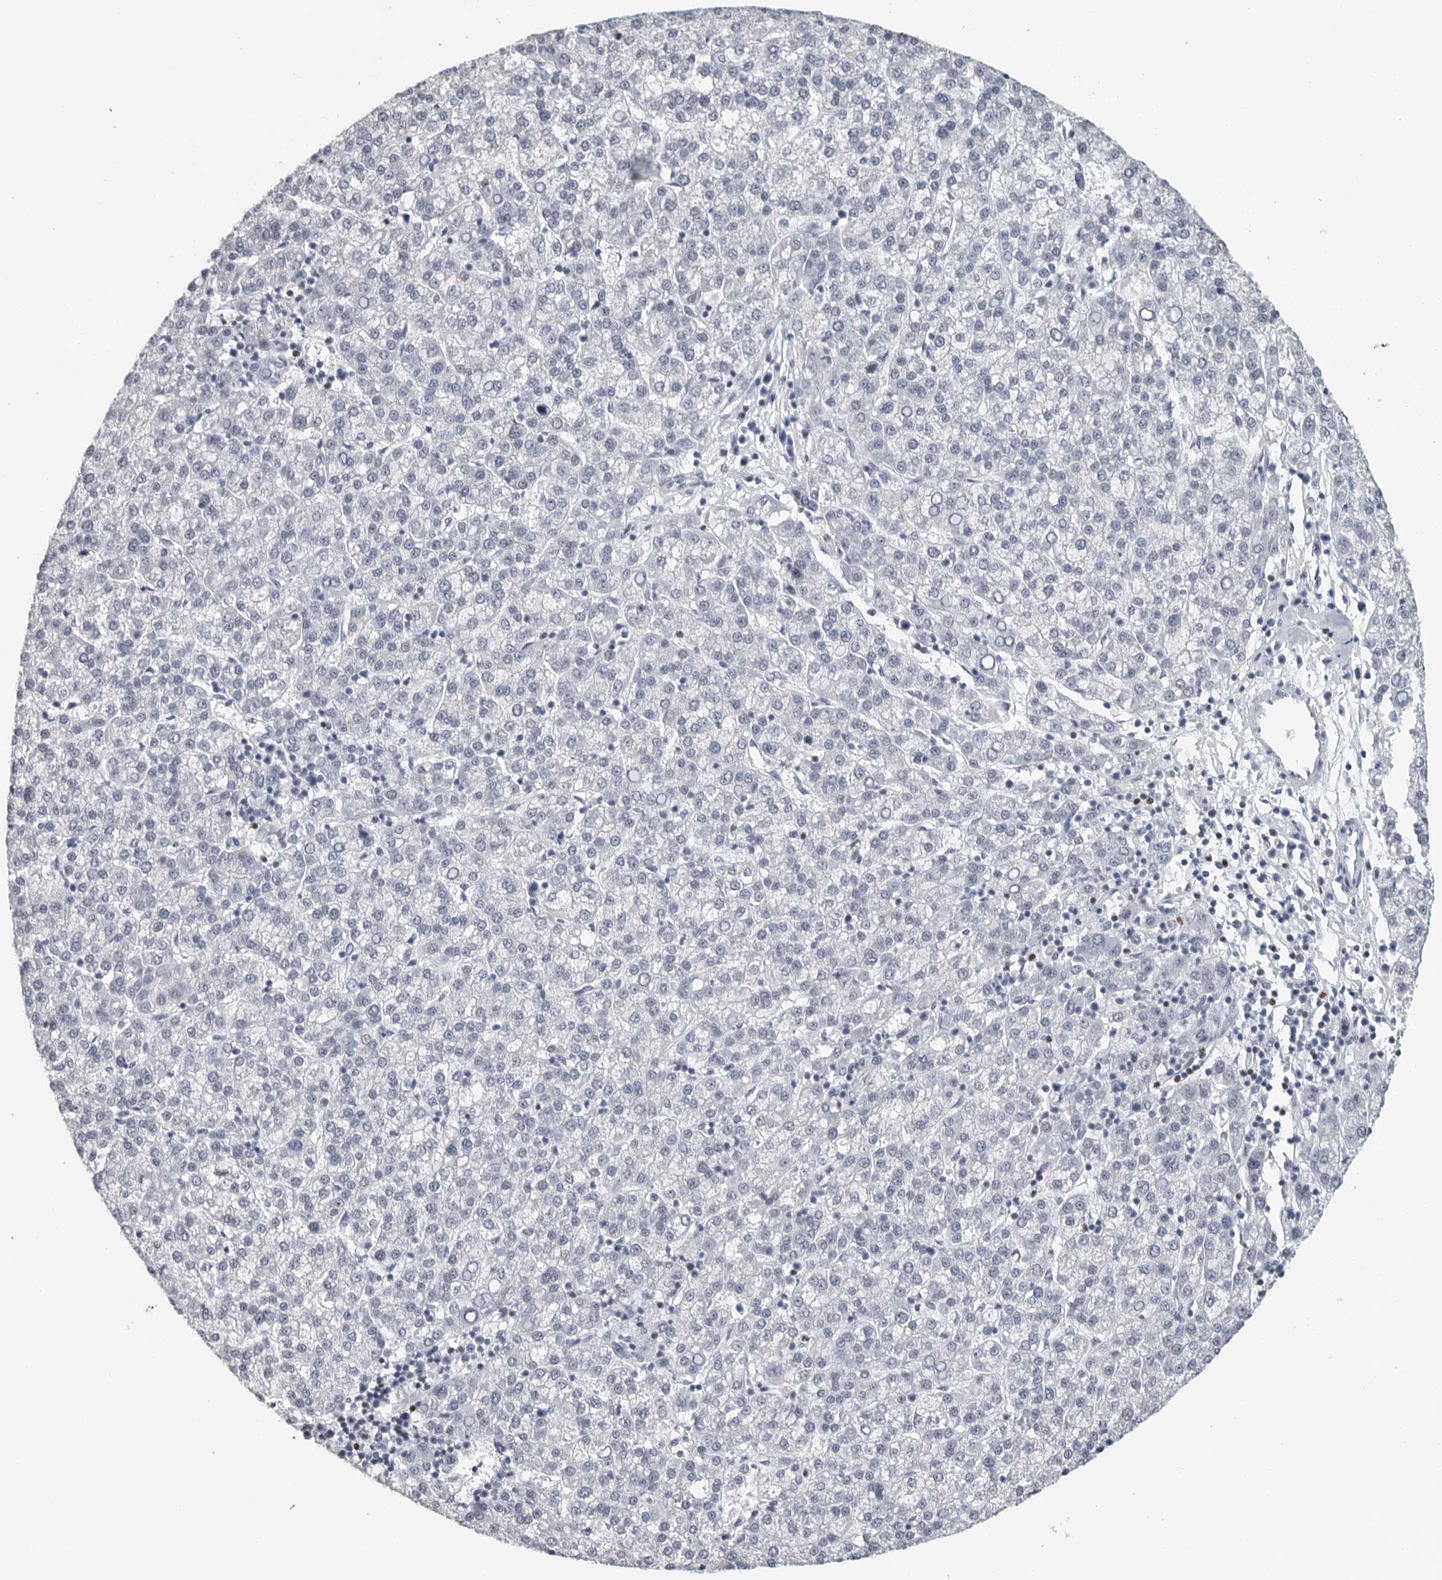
{"staining": {"intensity": "negative", "quantity": "none", "location": "none"}, "tissue": "liver cancer", "cell_type": "Tumor cells", "image_type": "cancer", "snomed": [{"axis": "morphology", "description": "Carcinoma, Hepatocellular, NOS"}, {"axis": "topography", "description": "Liver"}], "caption": "Tumor cells are negative for protein expression in human liver cancer.", "gene": "SATB2", "patient": {"sex": "female", "age": 58}}